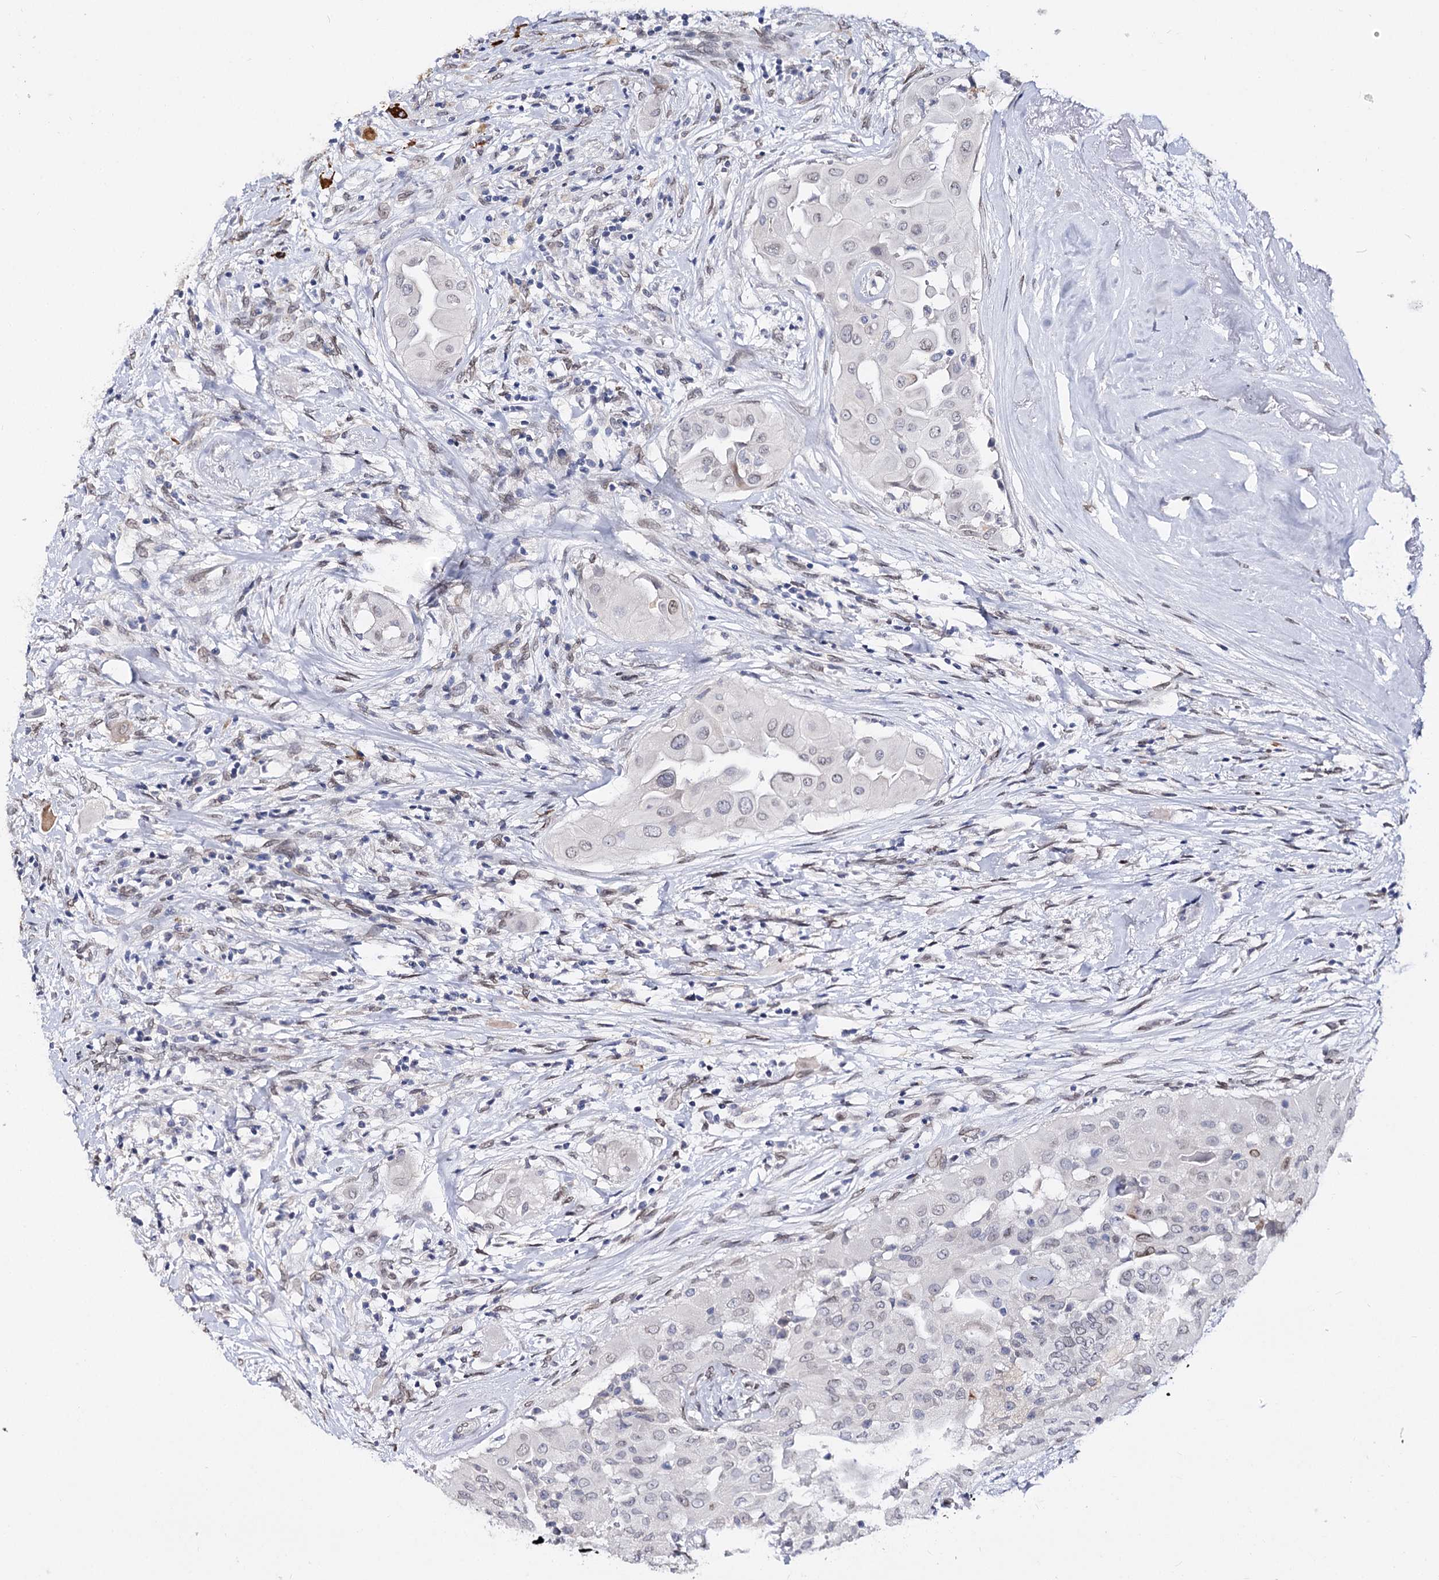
{"staining": {"intensity": "negative", "quantity": "none", "location": "none"}, "tissue": "thyroid cancer", "cell_type": "Tumor cells", "image_type": "cancer", "snomed": [{"axis": "morphology", "description": "Papillary adenocarcinoma, NOS"}, {"axis": "topography", "description": "Thyroid gland"}], "caption": "This is an immunohistochemistry histopathology image of thyroid cancer. There is no staining in tumor cells.", "gene": "TMEM201", "patient": {"sex": "female", "age": 59}}